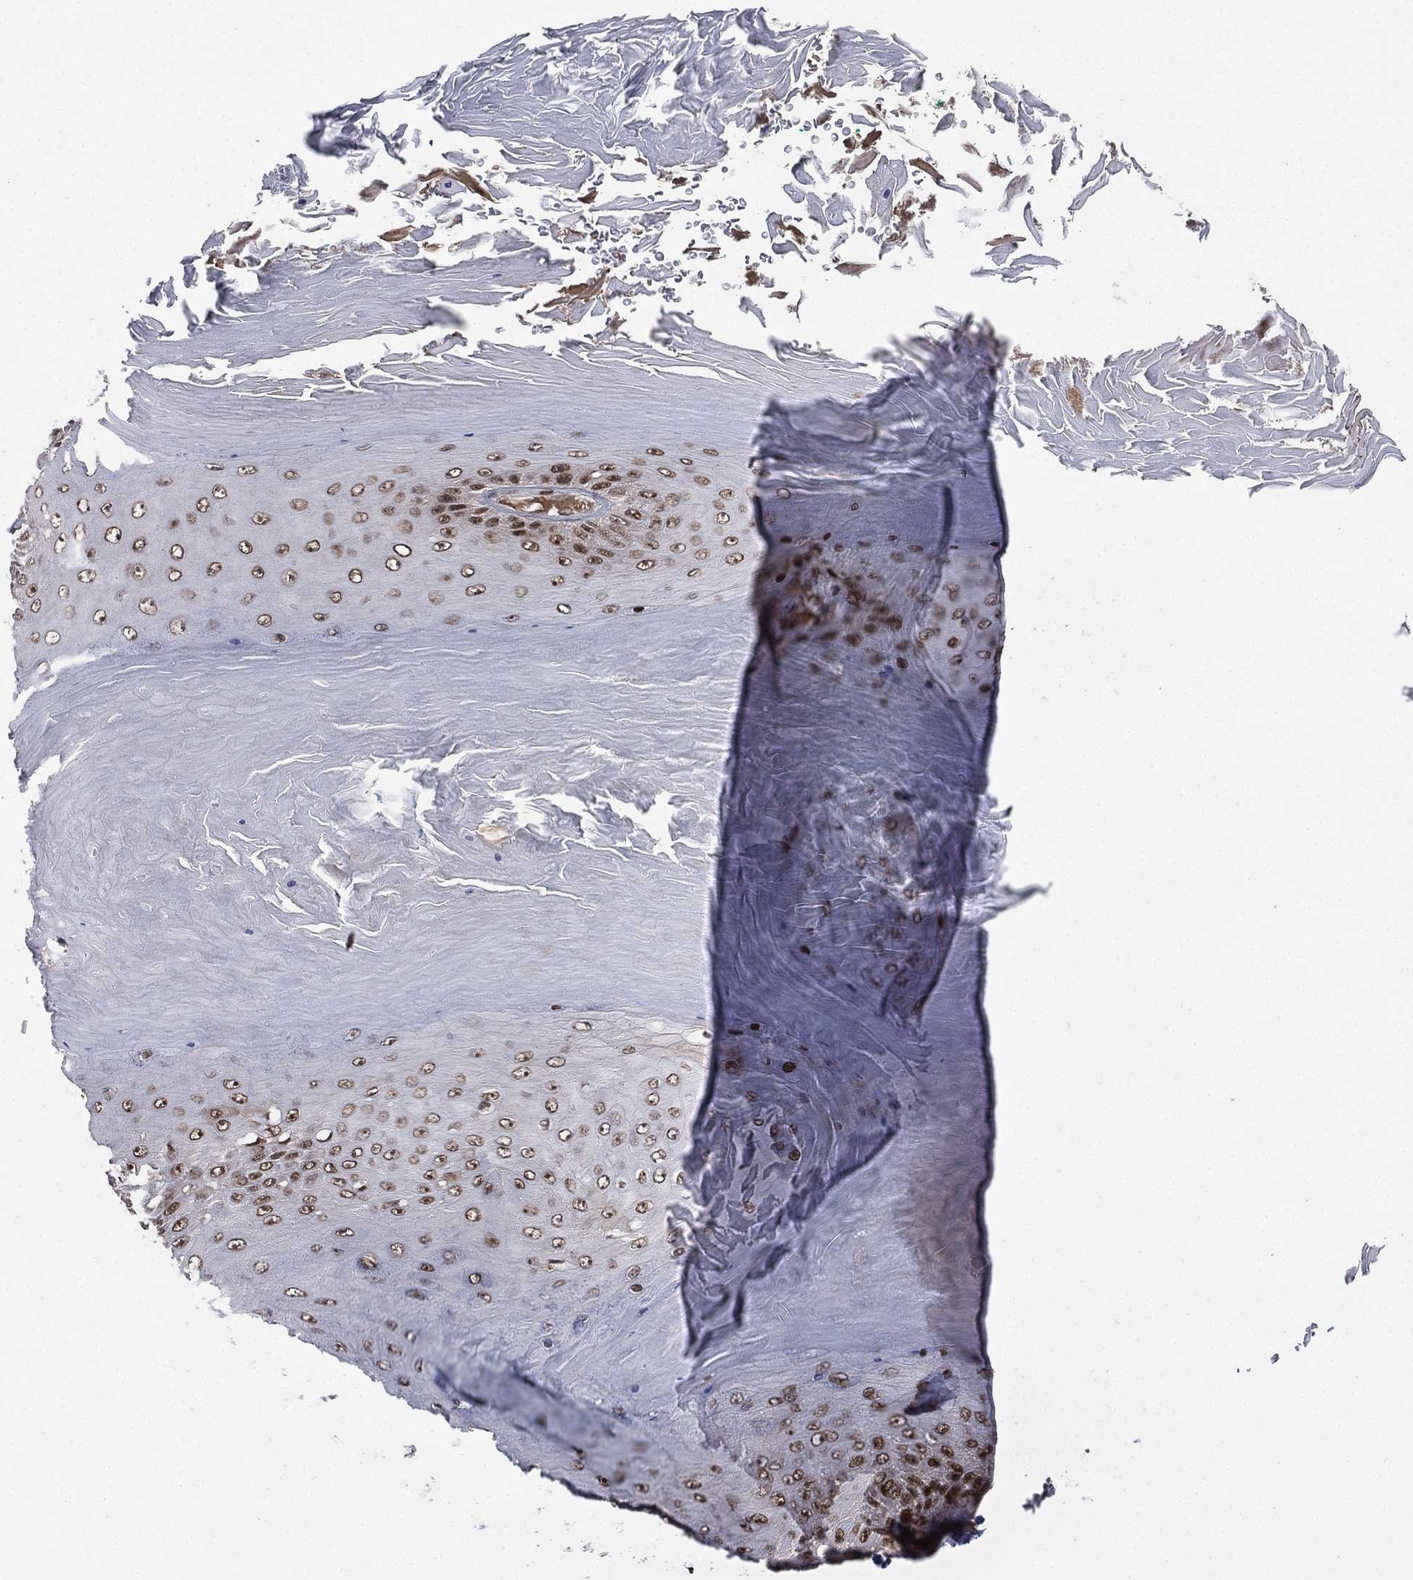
{"staining": {"intensity": "strong", "quantity": "<25%", "location": "nuclear"}, "tissue": "skin cancer", "cell_type": "Tumor cells", "image_type": "cancer", "snomed": [{"axis": "morphology", "description": "Squamous cell carcinoma, NOS"}, {"axis": "topography", "description": "Skin"}], "caption": "Protein staining shows strong nuclear expression in about <25% of tumor cells in skin cancer (squamous cell carcinoma). The protein of interest is stained brown, and the nuclei are stained in blue (DAB (3,3'-diaminobenzidine) IHC with brightfield microscopy, high magnification).", "gene": "RTF1", "patient": {"sex": "male", "age": 62}}